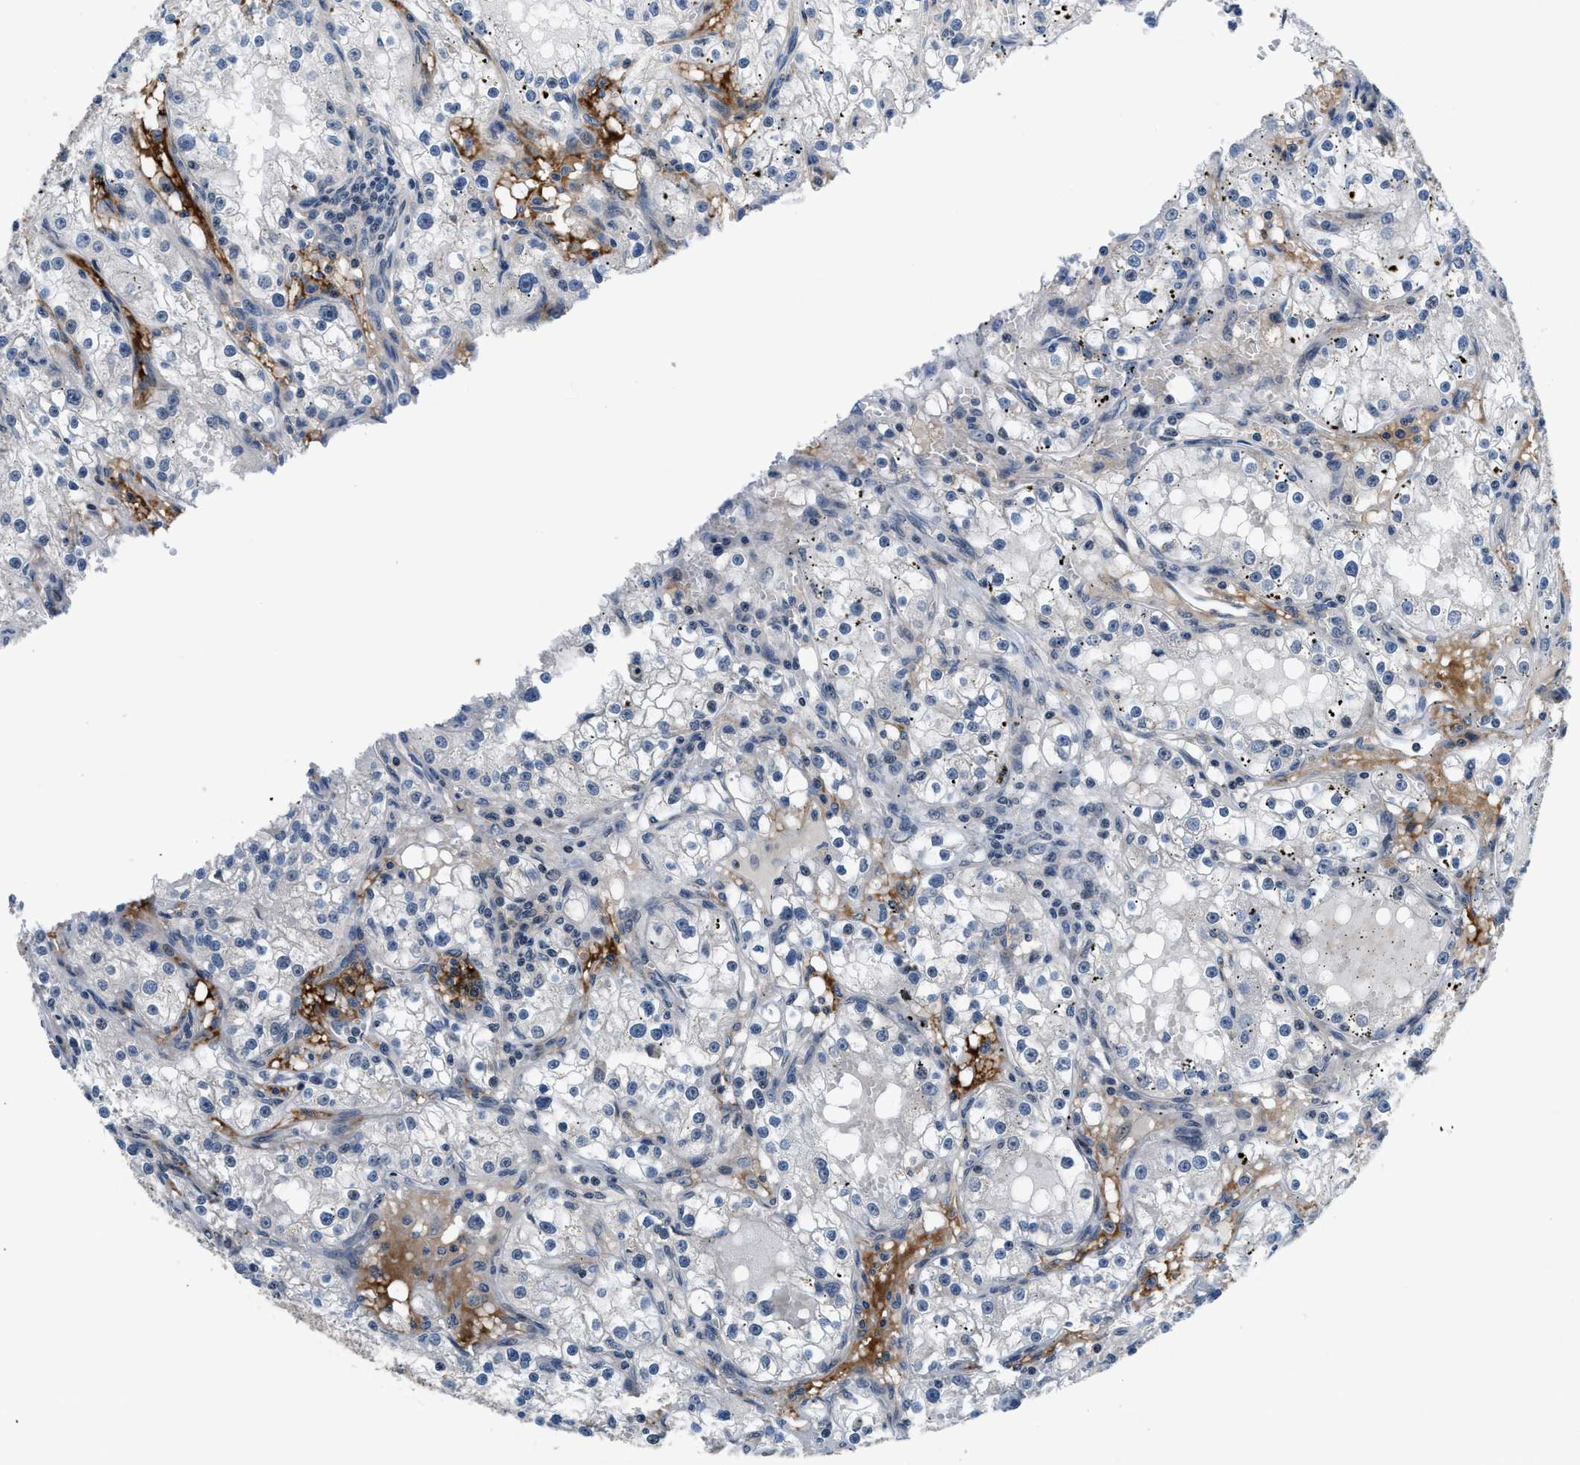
{"staining": {"intensity": "negative", "quantity": "none", "location": "none"}, "tissue": "renal cancer", "cell_type": "Tumor cells", "image_type": "cancer", "snomed": [{"axis": "morphology", "description": "Adenocarcinoma, NOS"}, {"axis": "topography", "description": "Kidney"}], "caption": "High power microscopy image of an IHC micrograph of renal cancer, revealing no significant expression in tumor cells. (DAB (3,3'-diaminobenzidine) immunohistochemistry visualized using brightfield microscopy, high magnification).", "gene": "SETD5", "patient": {"sex": "male", "age": 56}}